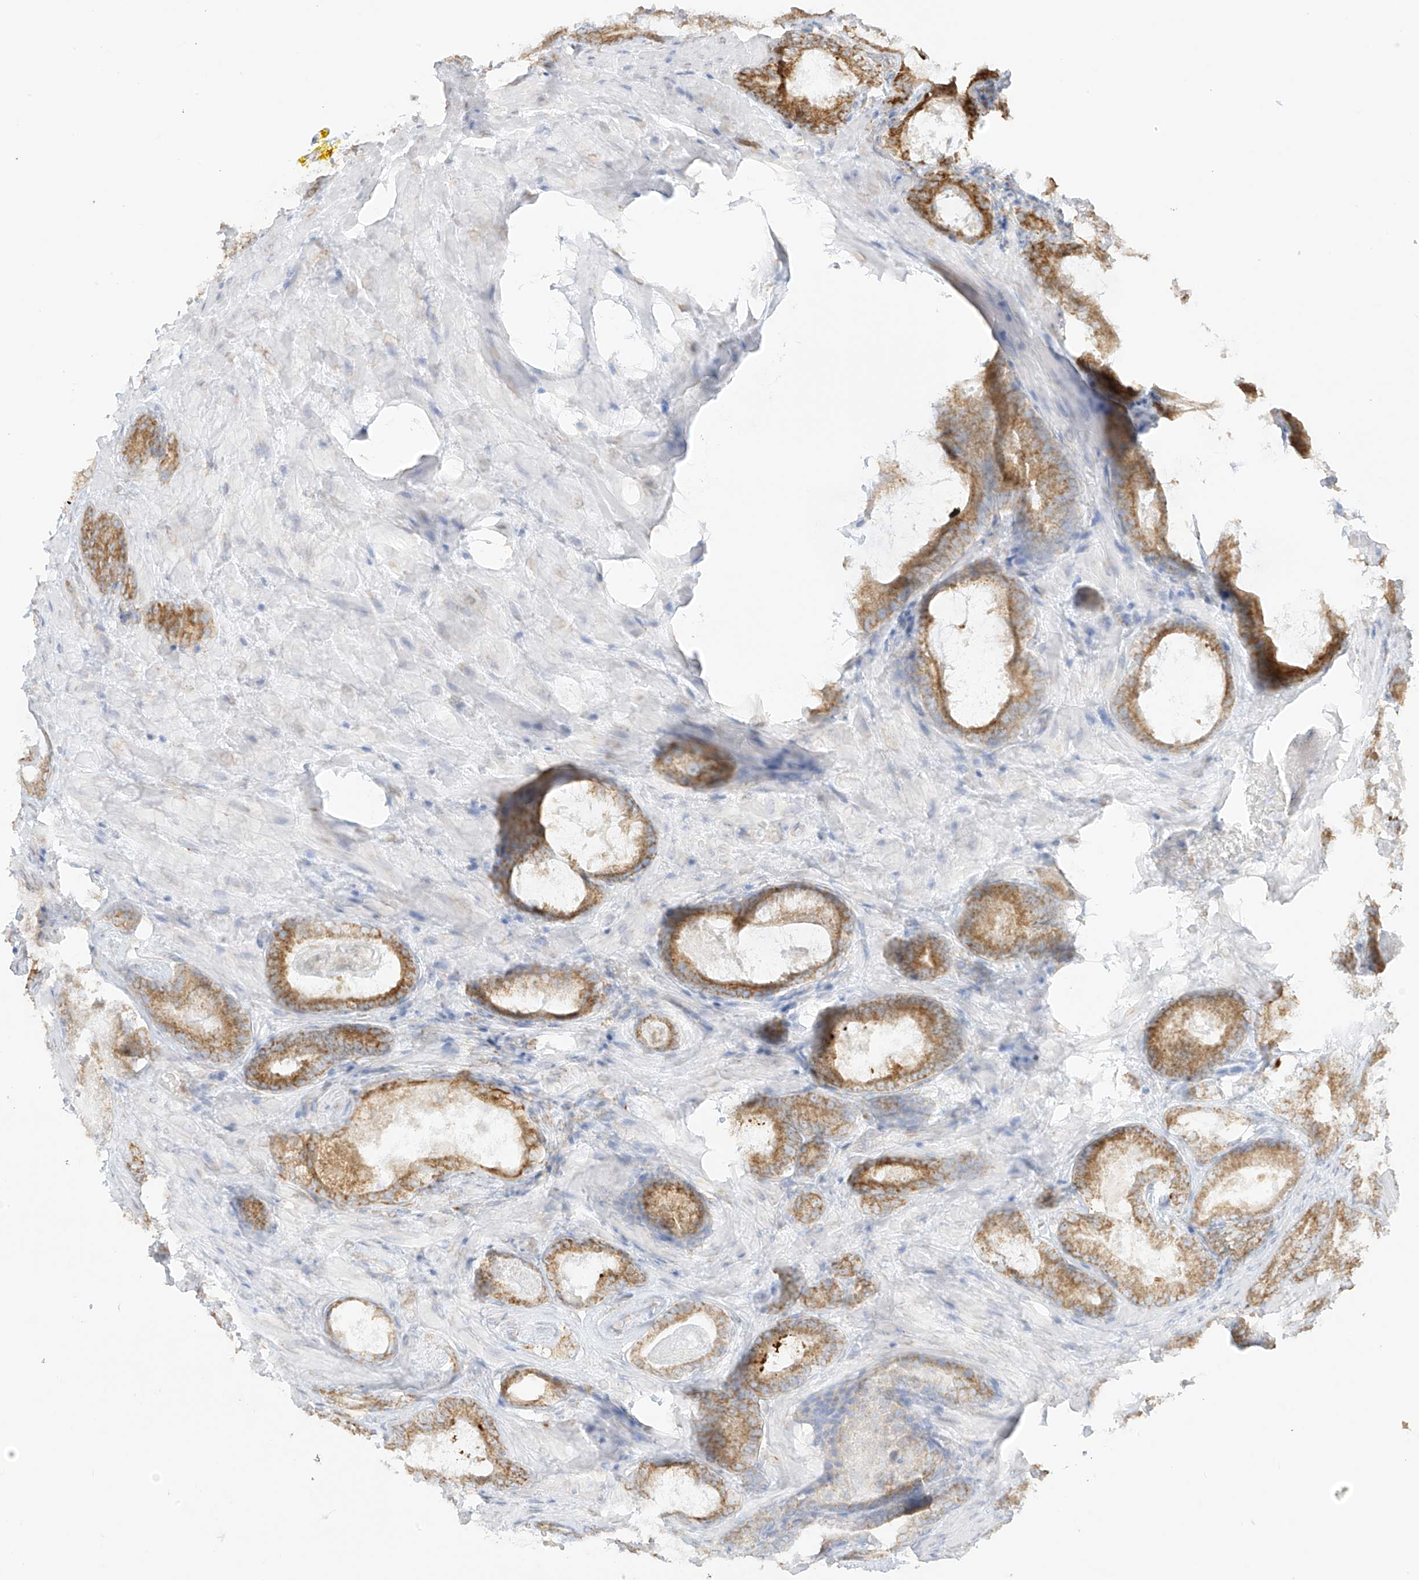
{"staining": {"intensity": "moderate", "quantity": "25%-75%", "location": "cytoplasmic/membranous"}, "tissue": "prostate cancer", "cell_type": "Tumor cells", "image_type": "cancer", "snomed": [{"axis": "morphology", "description": "Adenocarcinoma, High grade"}, {"axis": "topography", "description": "Prostate"}], "caption": "Protein positivity by immunohistochemistry displays moderate cytoplasmic/membranous positivity in about 25%-75% of tumor cells in prostate adenocarcinoma (high-grade).", "gene": "LRRC59", "patient": {"sex": "male", "age": 66}}